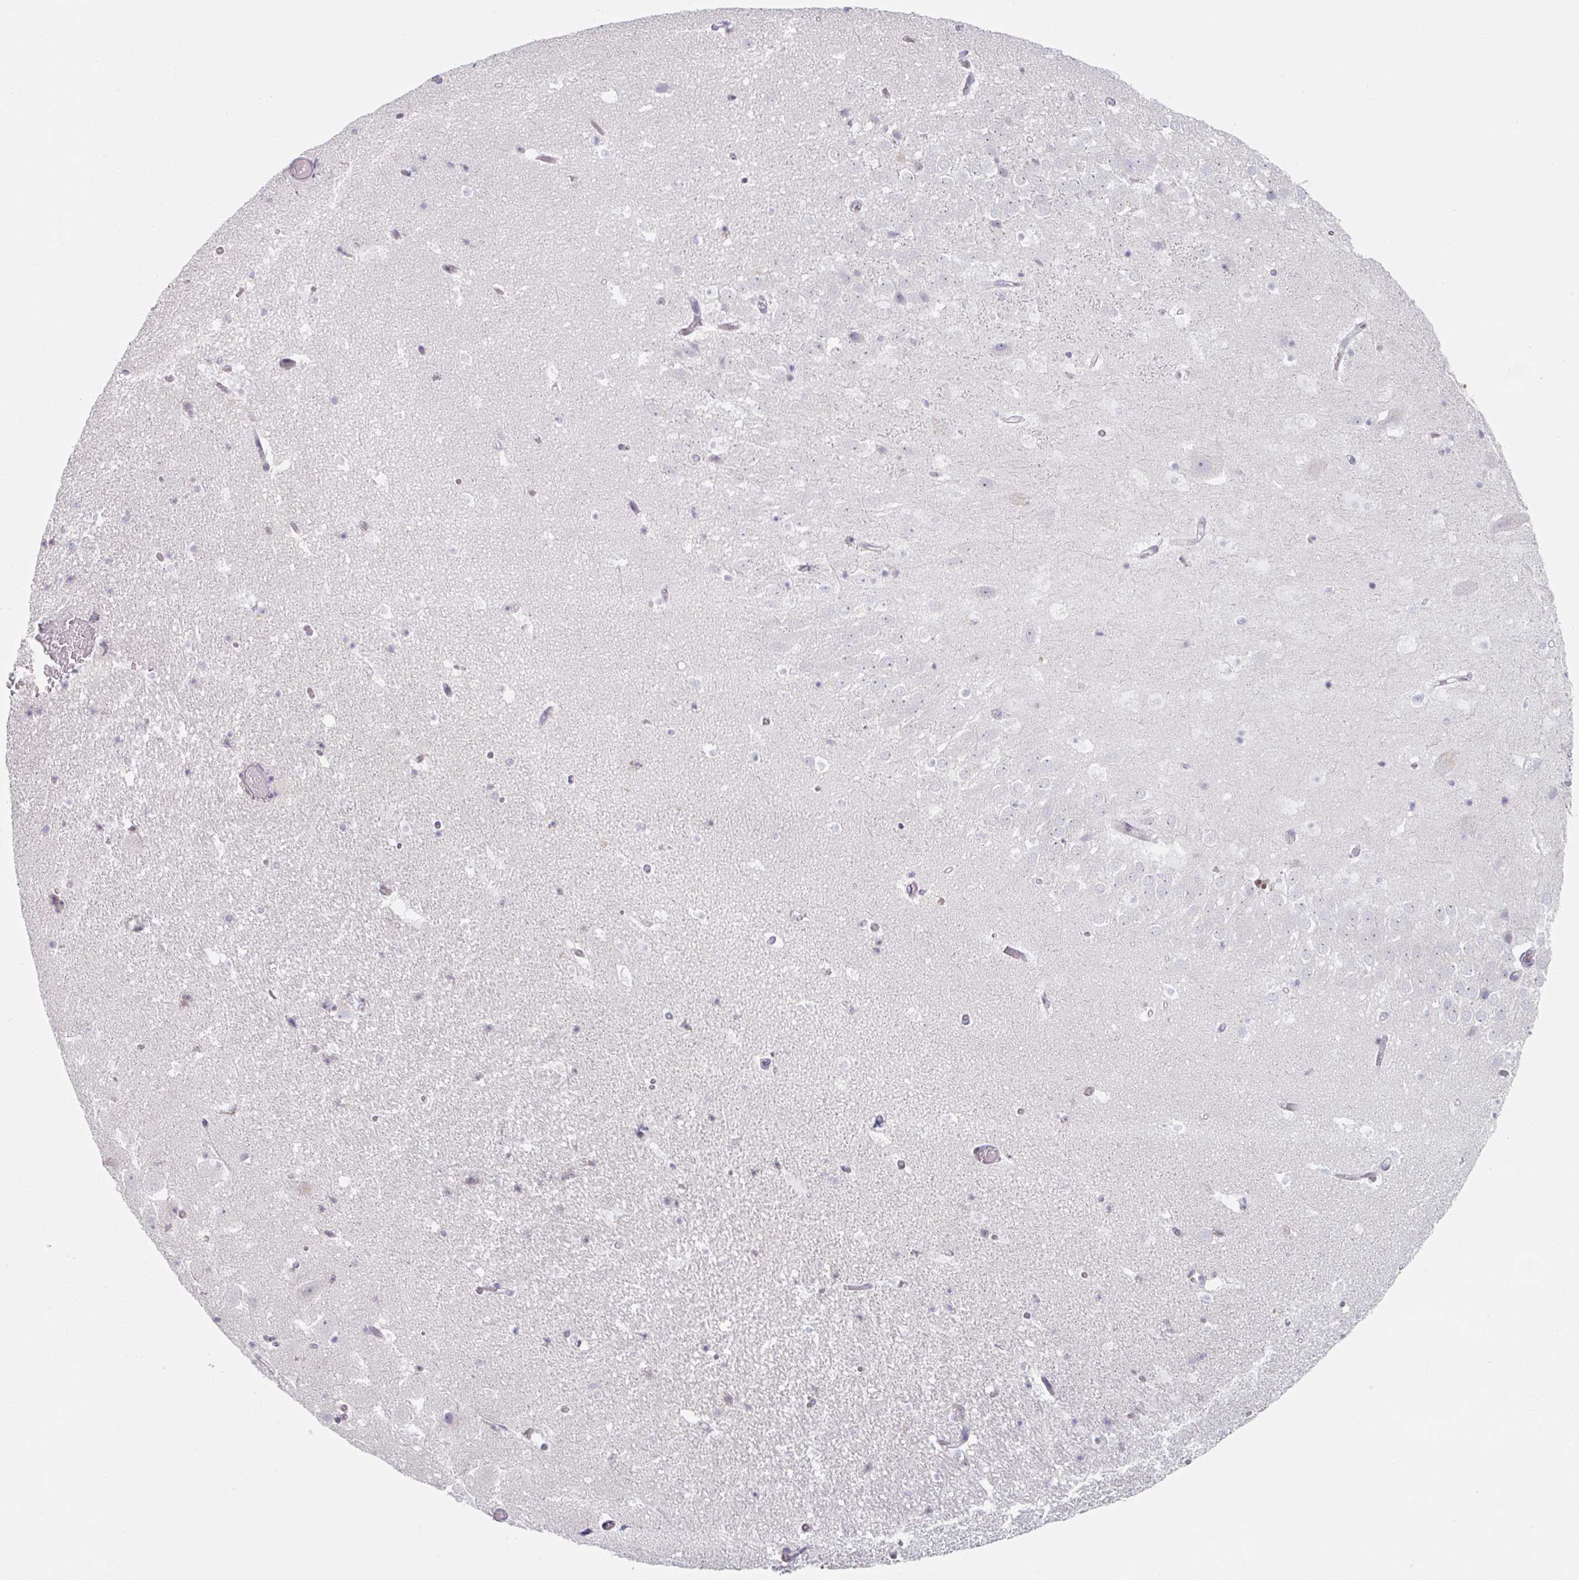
{"staining": {"intensity": "negative", "quantity": "none", "location": "none"}, "tissue": "hippocampus", "cell_type": "Glial cells", "image_type": "normal", "snomed": [{"axis": "morphology", "description": "Normal tissue, NOS"}, {"axis": "topography", "description": "Hippocampus"}], "caption": "High power microscopy image of an immunohistochemistry (IHC) photomicrograph of unremarkable hippocampus, revealing no significant expression in glial cells. (DAB IHC with hematoxylin counter stain).", "gene": "TRAPPC10", "patient": {"sex": "female", "age": 42}}